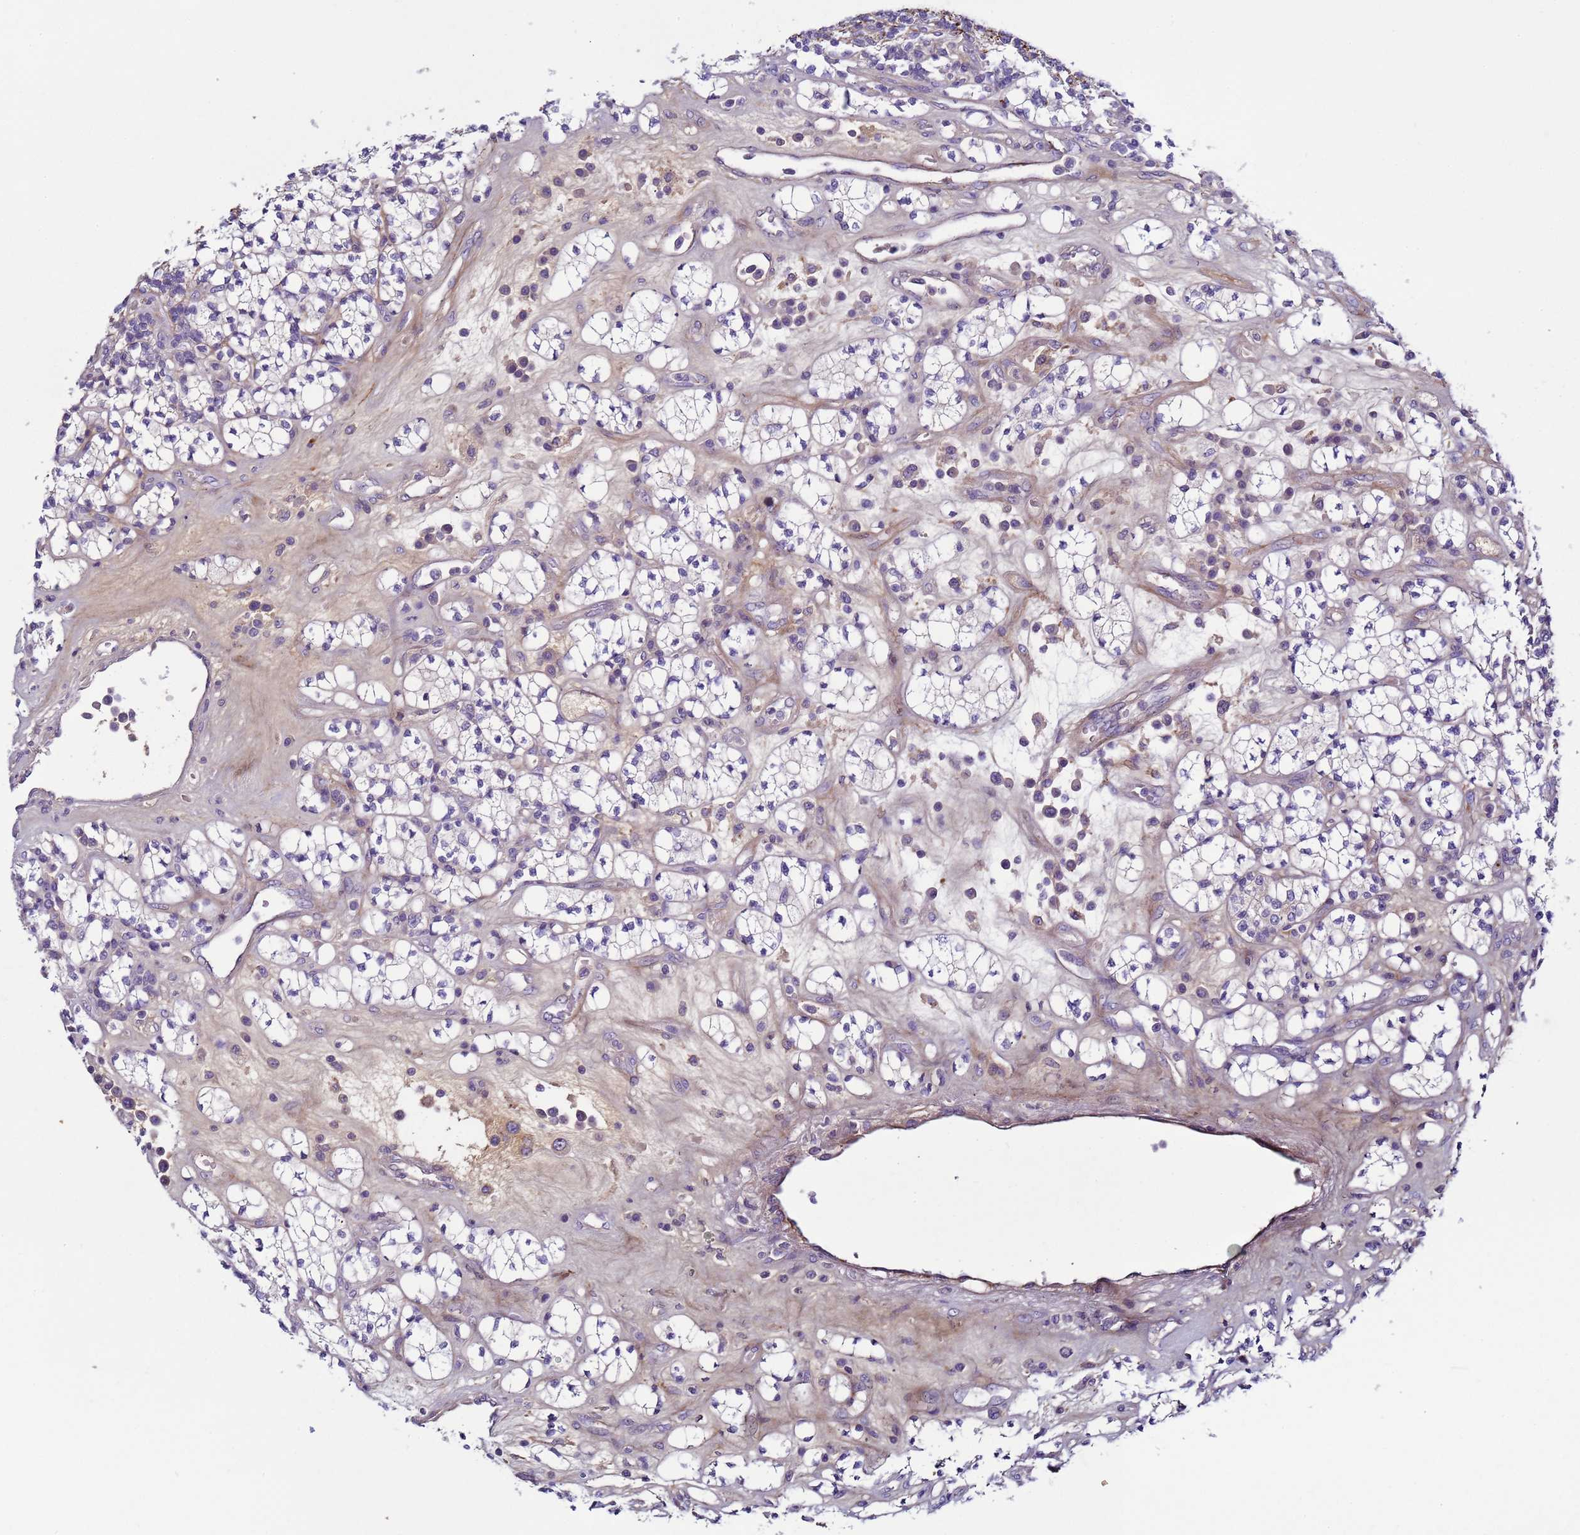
{"staining": {"intensity": "negative", "quantity": "none", "location": "none"}, "tissue": "renal cancer", "cell_type": "Tumor cells", "image_type": "cancer", "snomed": [{"axis": "morphology", "description": "Adenocarcinoma, NOS"}, {"axis": "topography", "description": "Kidney"}], "caption": "This image is of renal cancer (adenocarcinoma) stained with immunohistochemistry (IHC) to label a protein in brown with the nuclei are counter-stained blue. There is no positivity in tumor cells.", "gene": "TRIM51", "patient": {"sex": "male", "age": 77}}